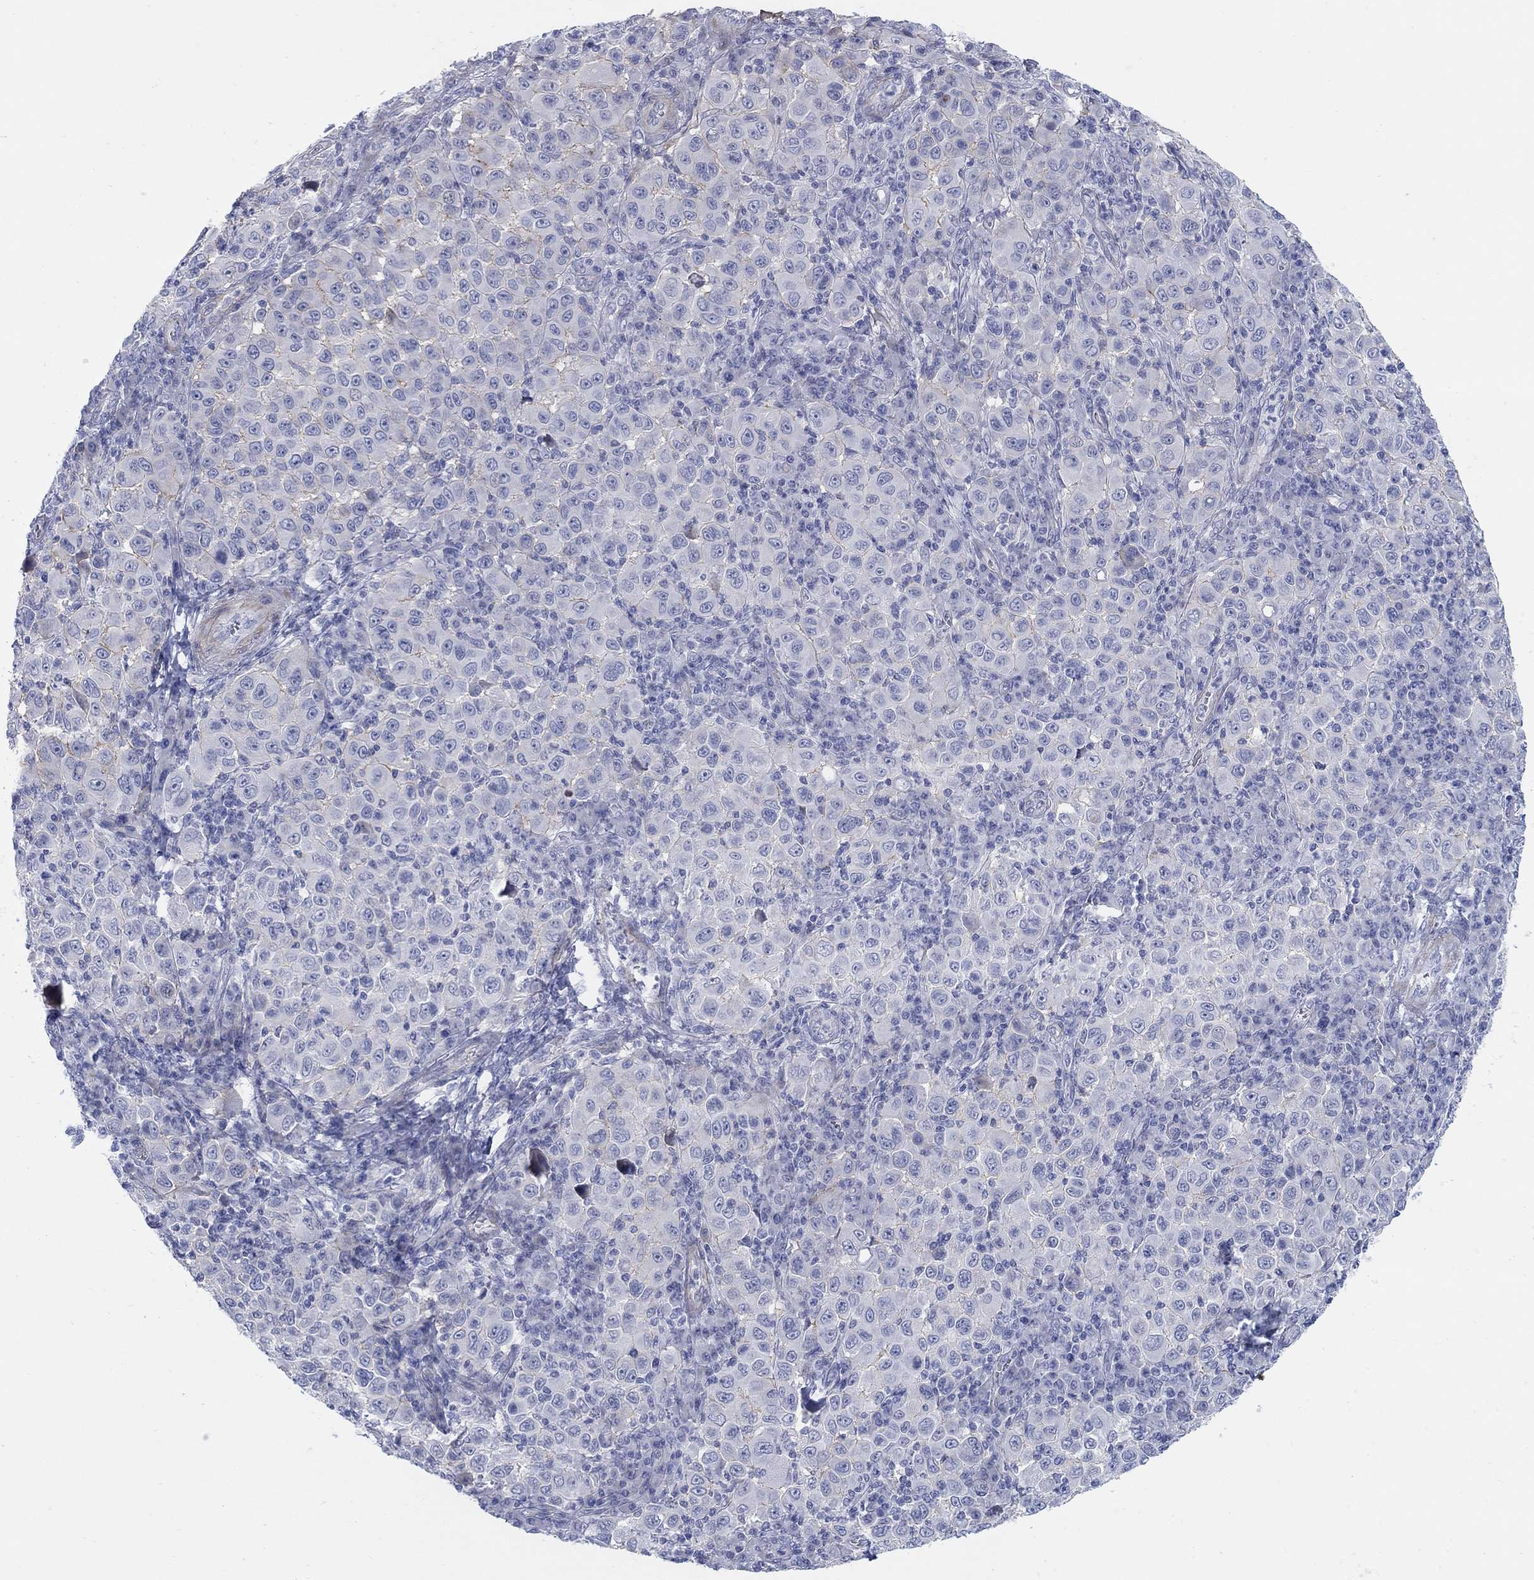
{"staining": {"intensity": "negative", "quantity": "none", "location": "none"}, "tissue": "melanoma", "cell_type": "Tumor cells", "image_type": "cancer", "snomed": [{"axis": "morphology", "description": "Malignant melanoma, NOS"}, {"axis": "topography", "description": "Skin"}], "caption": "The histopathology image demonstrates no staining of tumor cells in melanoma.", "gene": "HEATR4", "patient": {"sex": "female", "age": 57}}